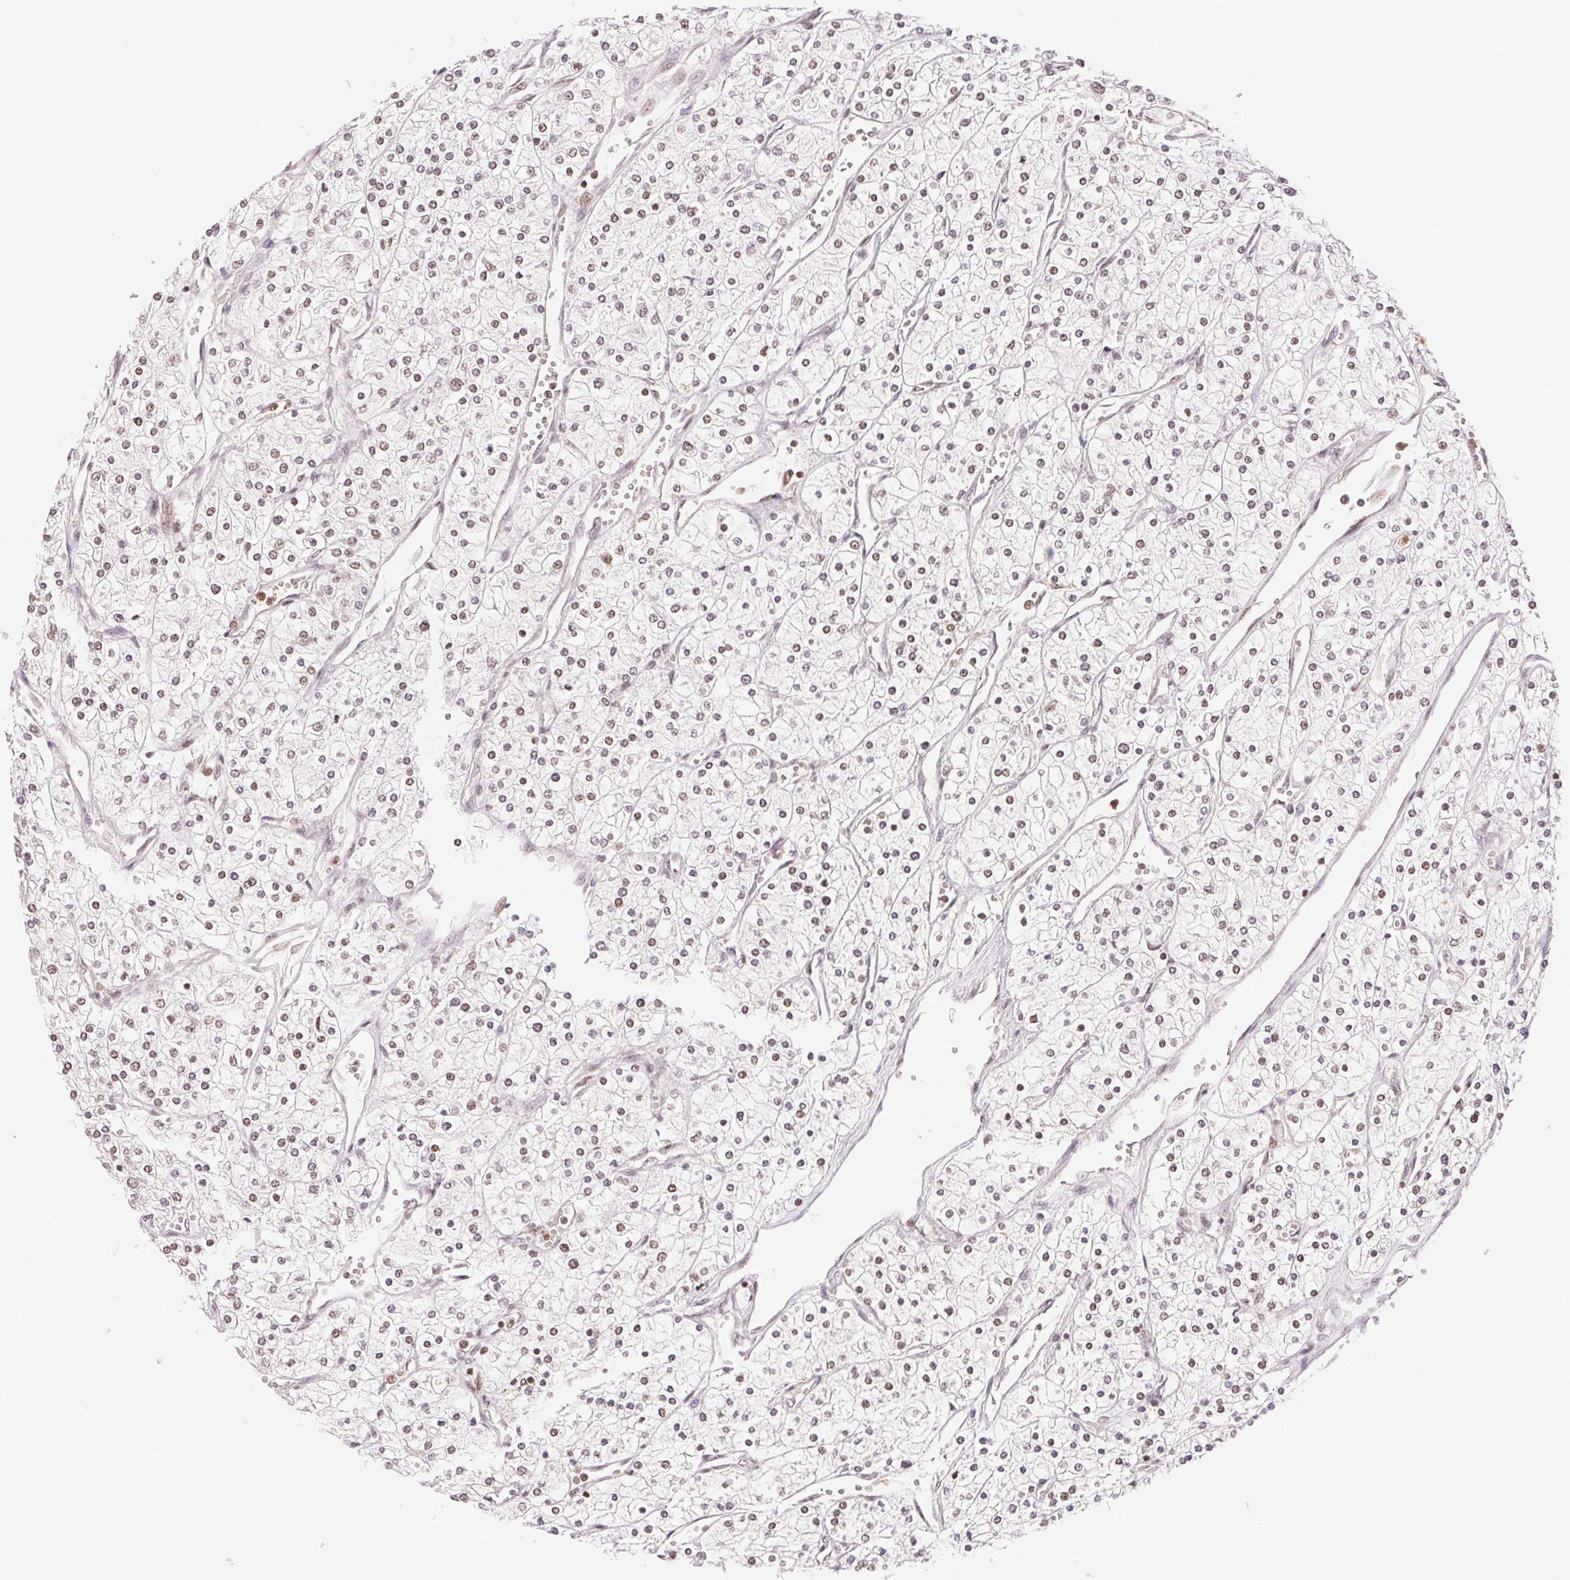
{"staining": {"intensity": "weak", "quantity": "25%-75%", "location": "nuclear"}, "tissue": "renal cancer", "cell_type": "Tumor cells", "image_type": "cancer", "snomed": [{"axis": "morphology", "description": "Adenocarcinoma, NOS"}, {"axis": "topography", "description": "Kidney"}], "caption": "Tumor cells display low levels of weak nuclear staining in about 25%-75% of cells in human adenocarcinoma (renal). Using DAB (3,3'-diaminobenzidine) (brown) and hematoxylin (blue) stains, captured at high magnification using brightfield microscopy.", "gene": "SREK1", "patient": {"sex": "male", "age": 80}}